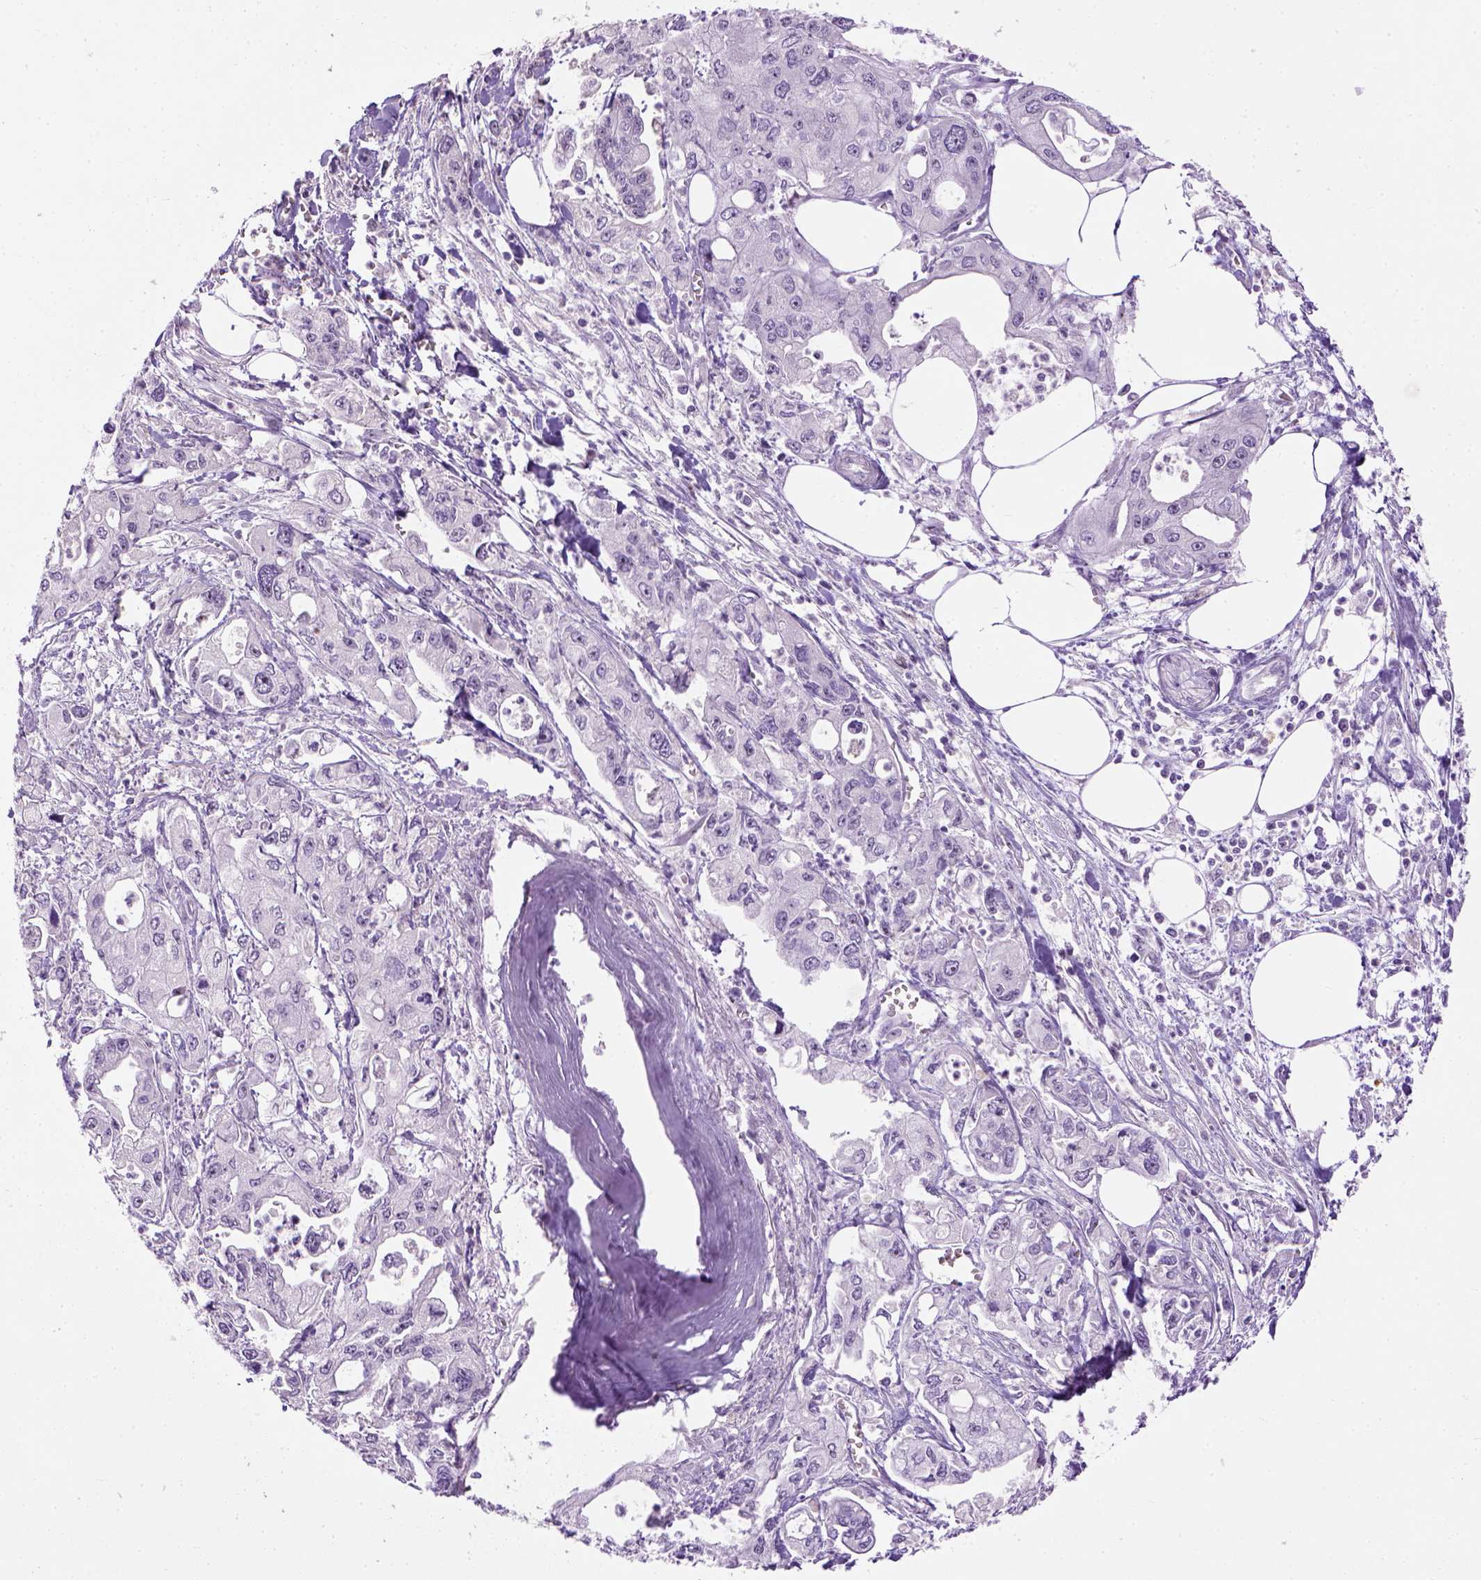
{"staining": {"intensity": "negative", "quantity": "none", "location": "none"}, "tissue": "pancreatic cancer", "cell_type": "Tumor cells", "image_type": "cancer", "snomed": [{"axis": "morphology", "description": "Adenocarcinoma, NOS"}, {"axis": "topography", "description": "Pancreas"}], "caption": "Tumor cells are negative for brown protein staining in pancreatic cancer.", "gene": "UTP4", "patient": {"sex": "male", "age": 70}}